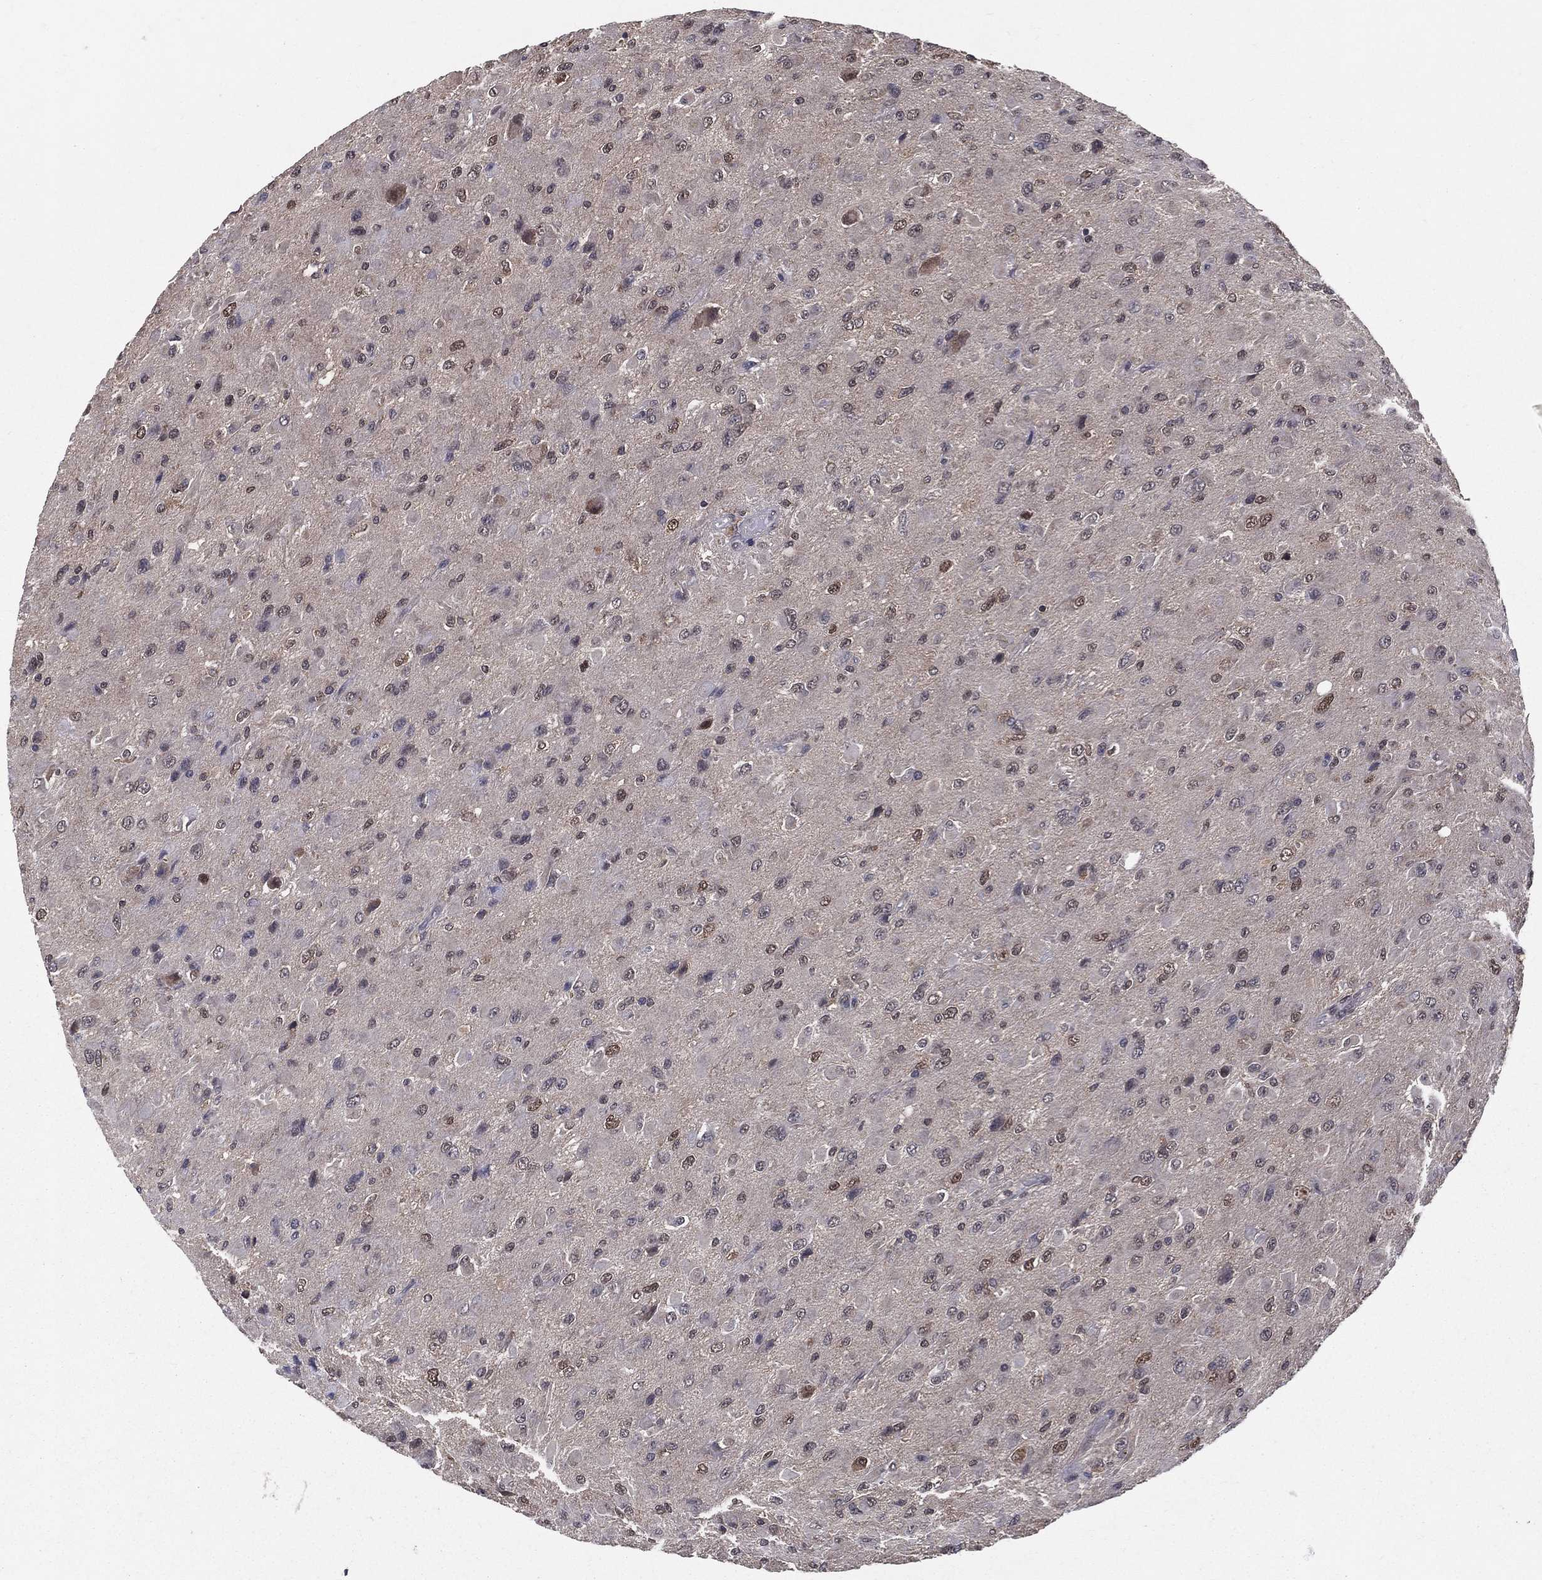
{"staining": {"intensity": "strong", "quantity": "<25%", "location": "nuclear"}, "tissue": "glioma", "cell_type": "Tumor cells", "image_type": "cancer", "snomed": [{"axis": "morphology", "description": "Glioma, malignant, High grade"}, {"axis": "topography", "description": "Cerebral cortex"}], "caption": "Strong nuclear expression for a protein is seen in about <25% of tumor cells of malignant high-grade glioma using immunohistochemistry (IHC).", "gene": "CARM1", "patient": {"sex": "male", "age": 35}}